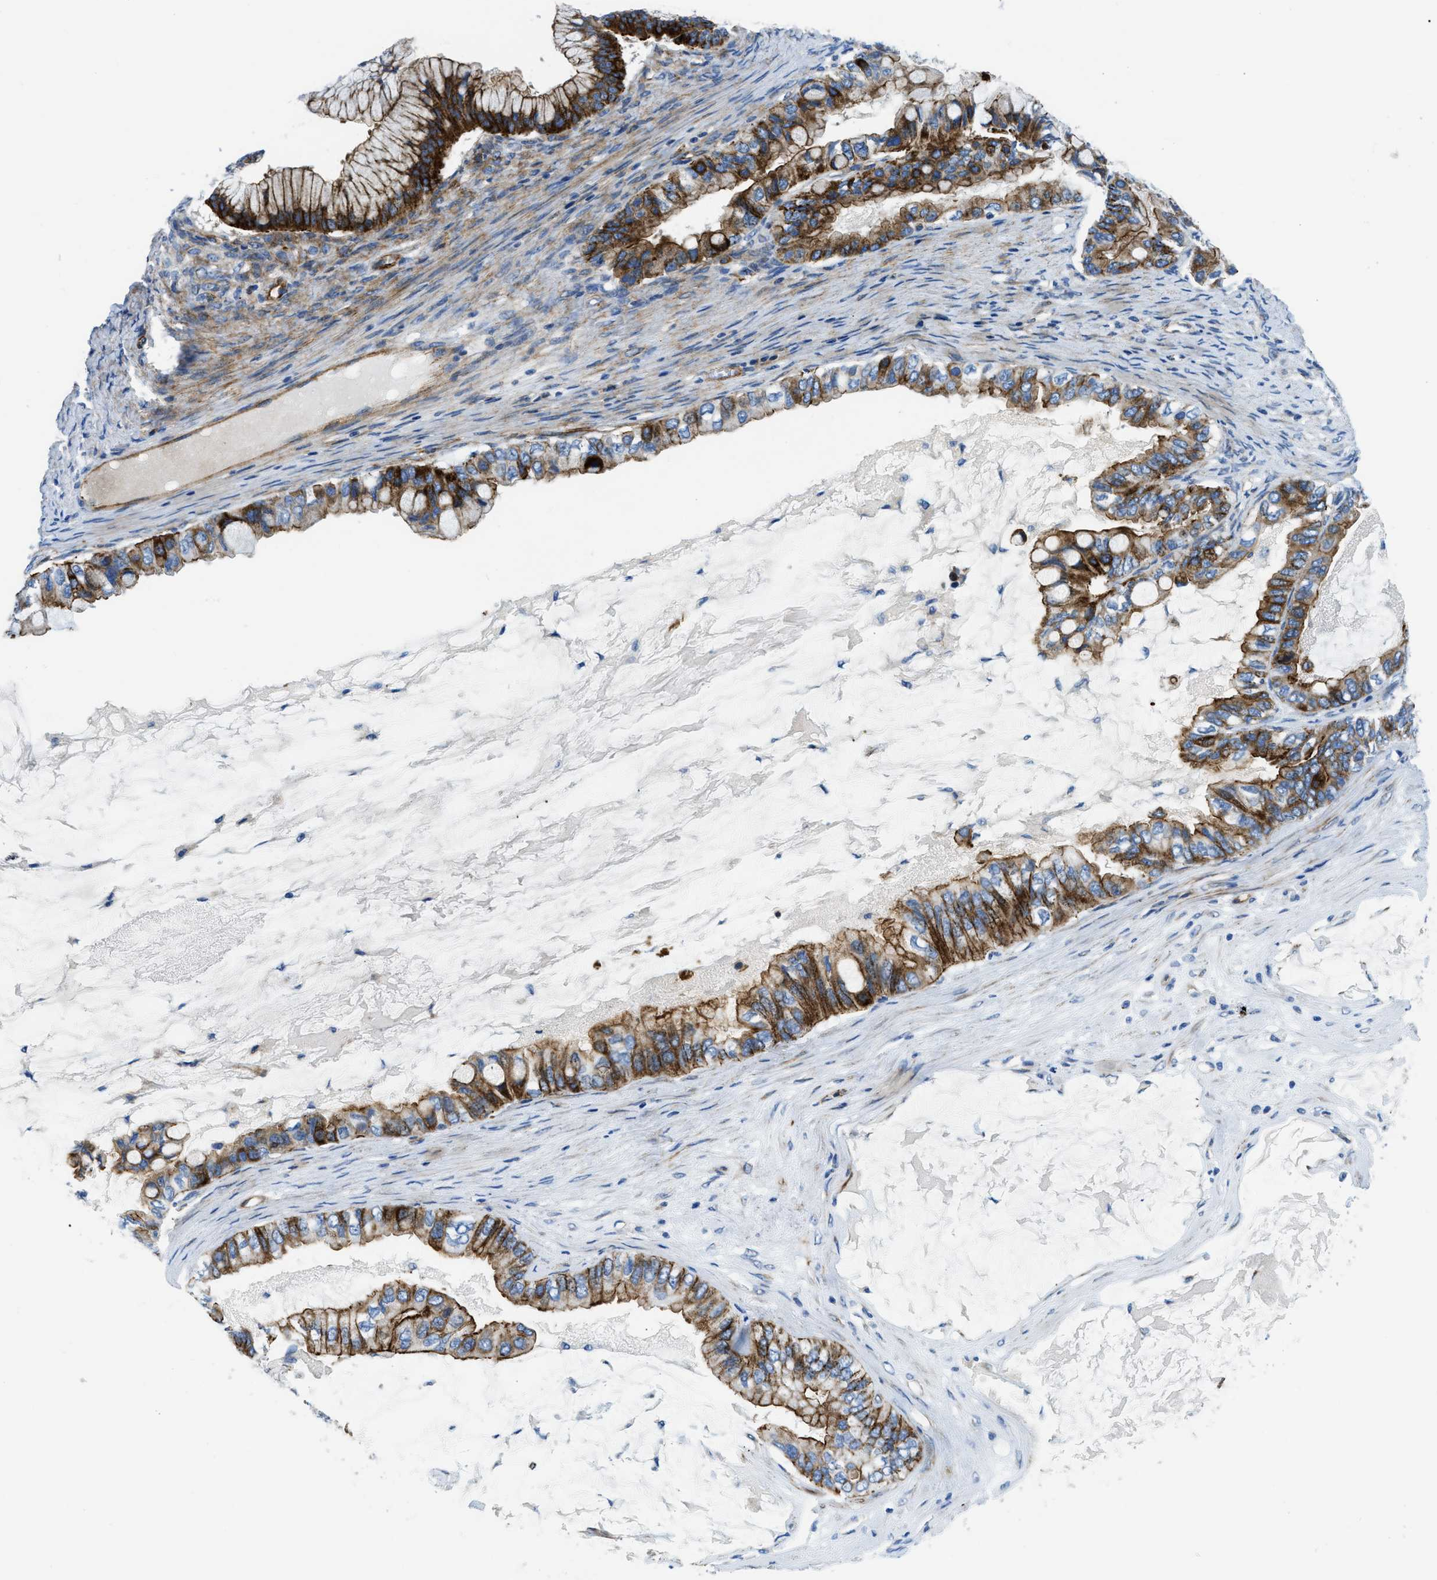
{"staining": {"intensity": "strong", "quantity": ">75%", "location": "cytoplasmic/membranous"}, "tissue": "ovarian cancer", "cell_type": "Tumor cells", "image_type": "cancer", "snomed": [{"axis": "morphology", "description": "Cystadenocarcinoma, mucinous, NOS"}, {"axis": "topography", "description": "Ovary"}], "caption": "A brown stain labels strong cytoplasmic/membranous positivity of a protein in human ovarian mucinous cystadenocarcinoma tumor cells. The staining was performed using DAB (3,3'-diaminobenzidine) to visualize the protein expression in brown, while the nuclei were stained in blue with hematoxylin (Magnification: 20x).", "gene": "CUTA", "patient": {"sex": "female", "age": 80}}